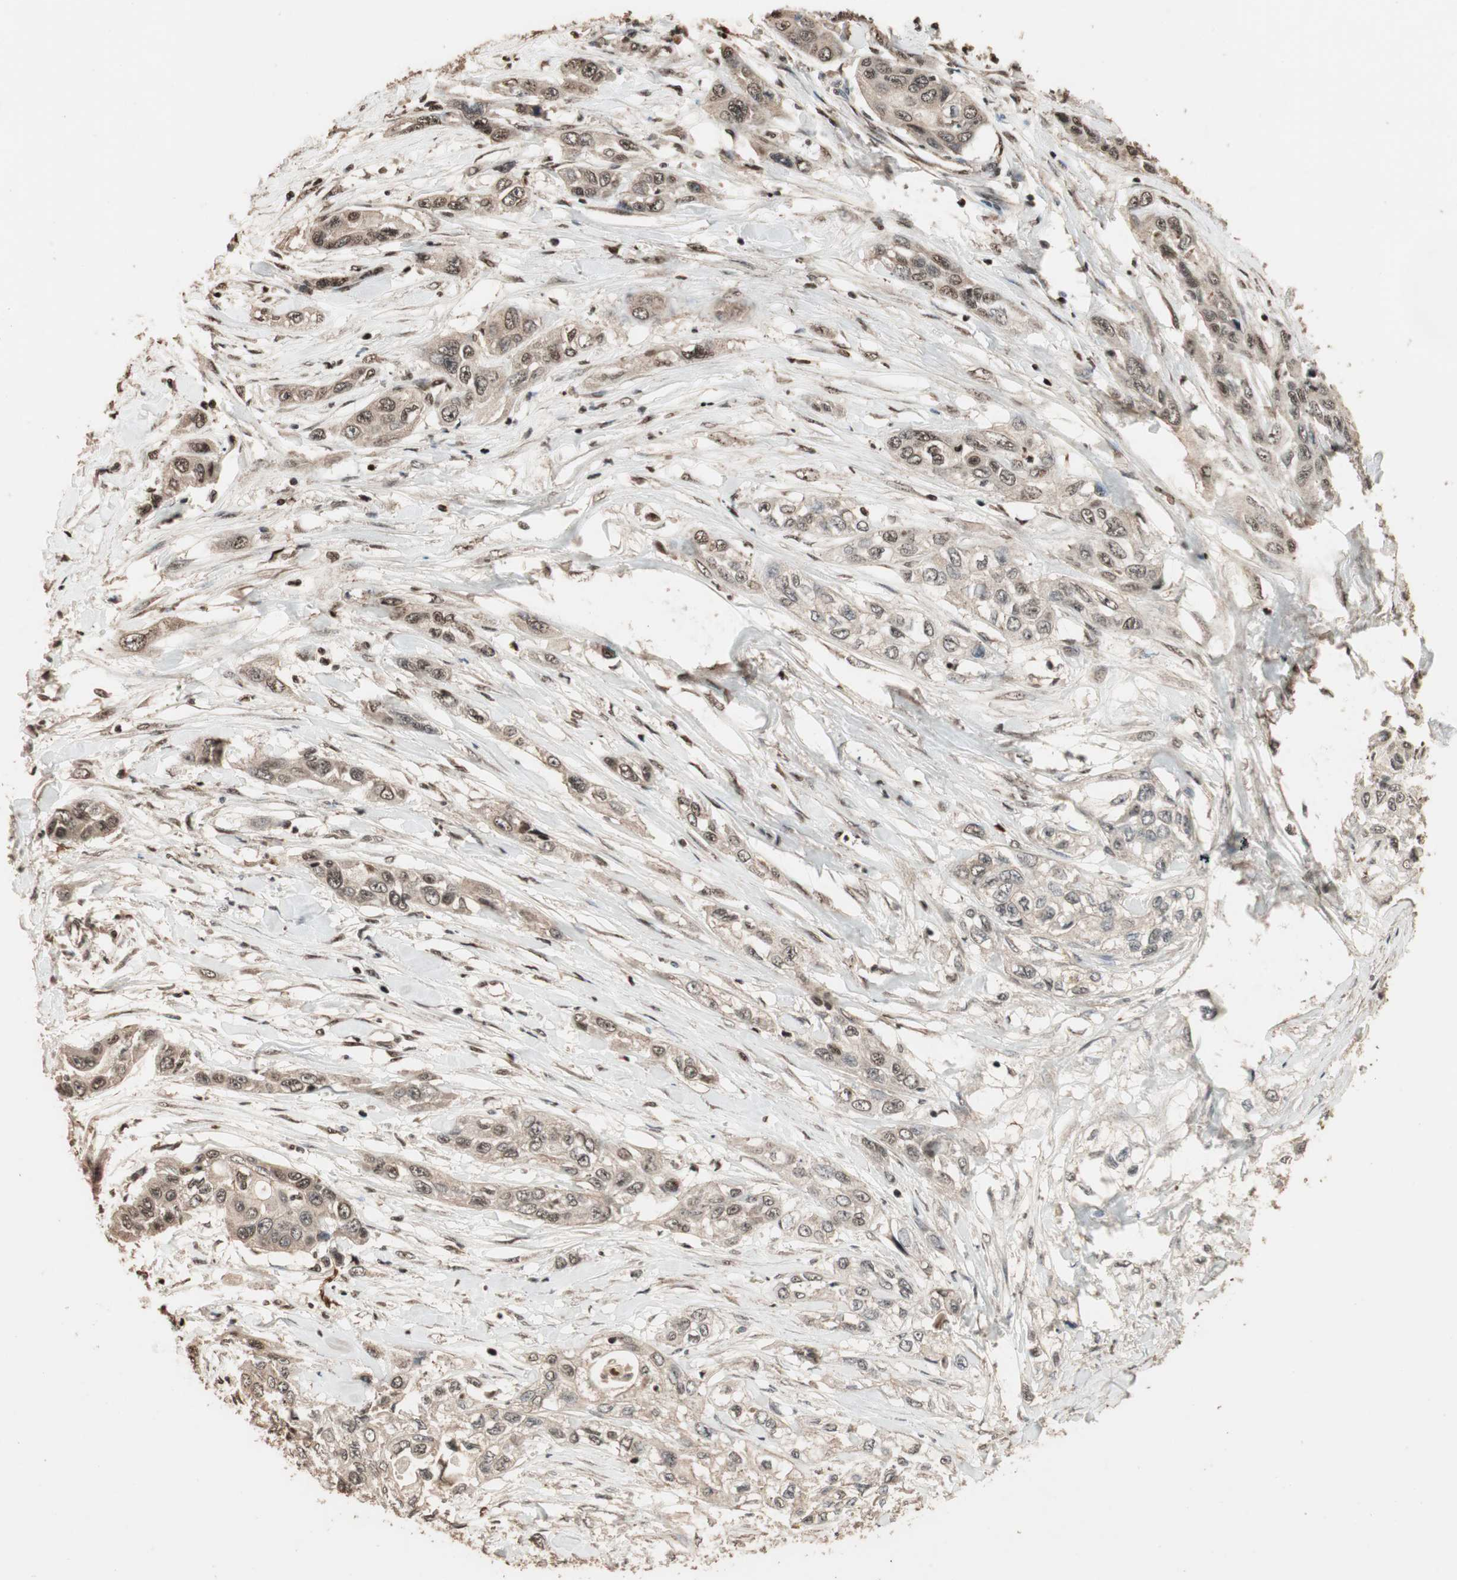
{"staining": {"intensity": "moderate", "quantity": ">75%", "location": "cytoplasmic/membranous,nuclear"}, "tissue": "pancreatic cancer", "cell_type": "Tumor cells", "image_type": "cancer", "snomed": [{"axis": "morphology", "description": "Adenocarcinoma, NOS"}, {"axis": "topography", "description": "Pancreas"}], "caption": "This photomicrograph exhibits immunohistochemistry (IHC) staining of pancreatic cancer, with medium moderate cytoplasmic/membranous and nuclear expression in about >75% of tumor cells.", "gene": "USP20", "patient": {"sex": "female", "age": 70}}